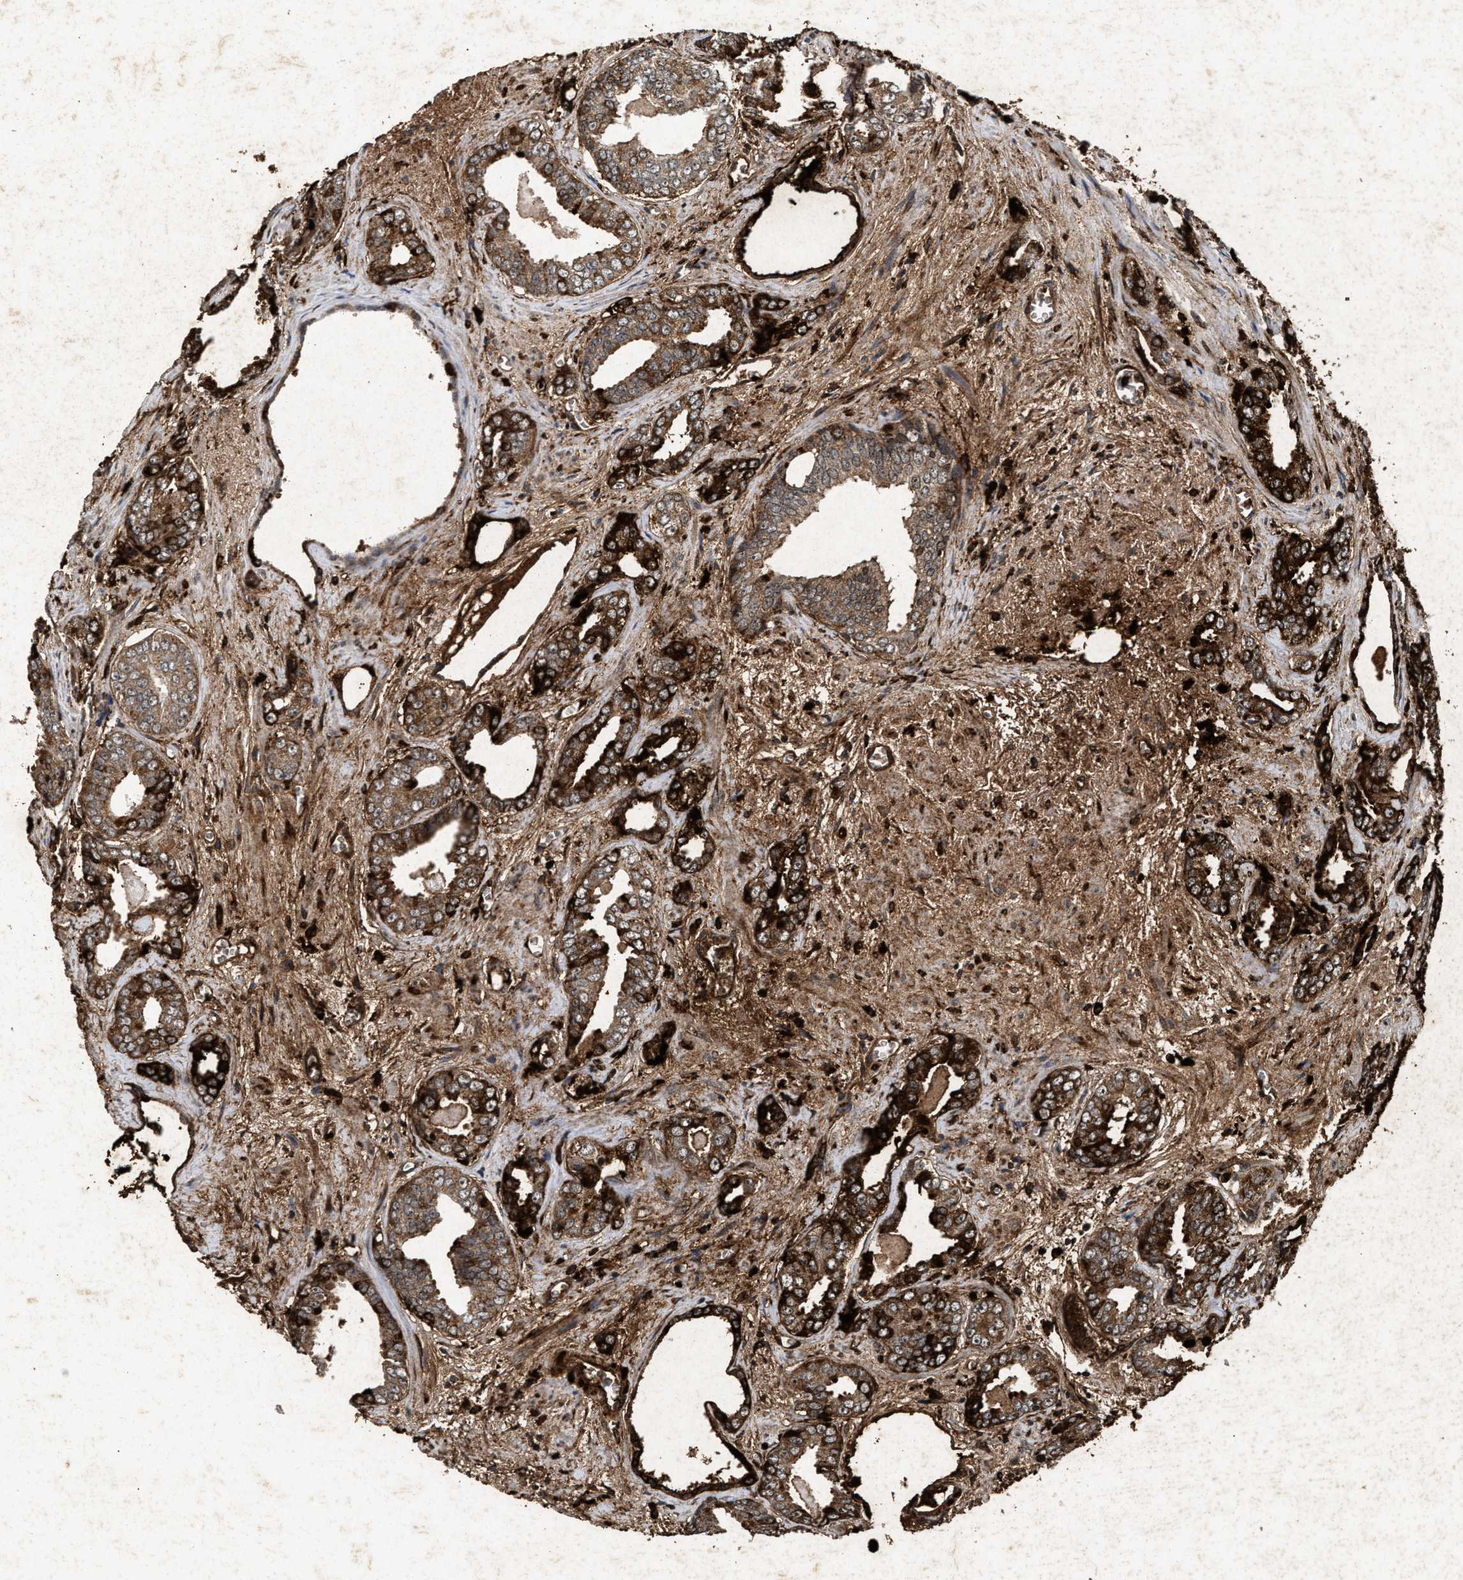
{"staining": {"intensity": "strong", "quantity": ">75%", "location": "cytoplasmic/membranous"}, "tissue": "prostate cancer", "cell_type": "Tumor cells", "image_type": "cancer", "snomed": [{"axis": "morphology", "description": "Adenocarcinoma, Medium grade"}, {"axis": "topography", "description": "Prostate"}], "caption": "The histopathology image shows staining of medium-grade adenocarcinoma (prostate), revealing strong cytoplasmic/membranous protein expression (brown color) within tumor cells.", "gene": "ACOX1", "patient": {"sex": "male", "age": 79}}